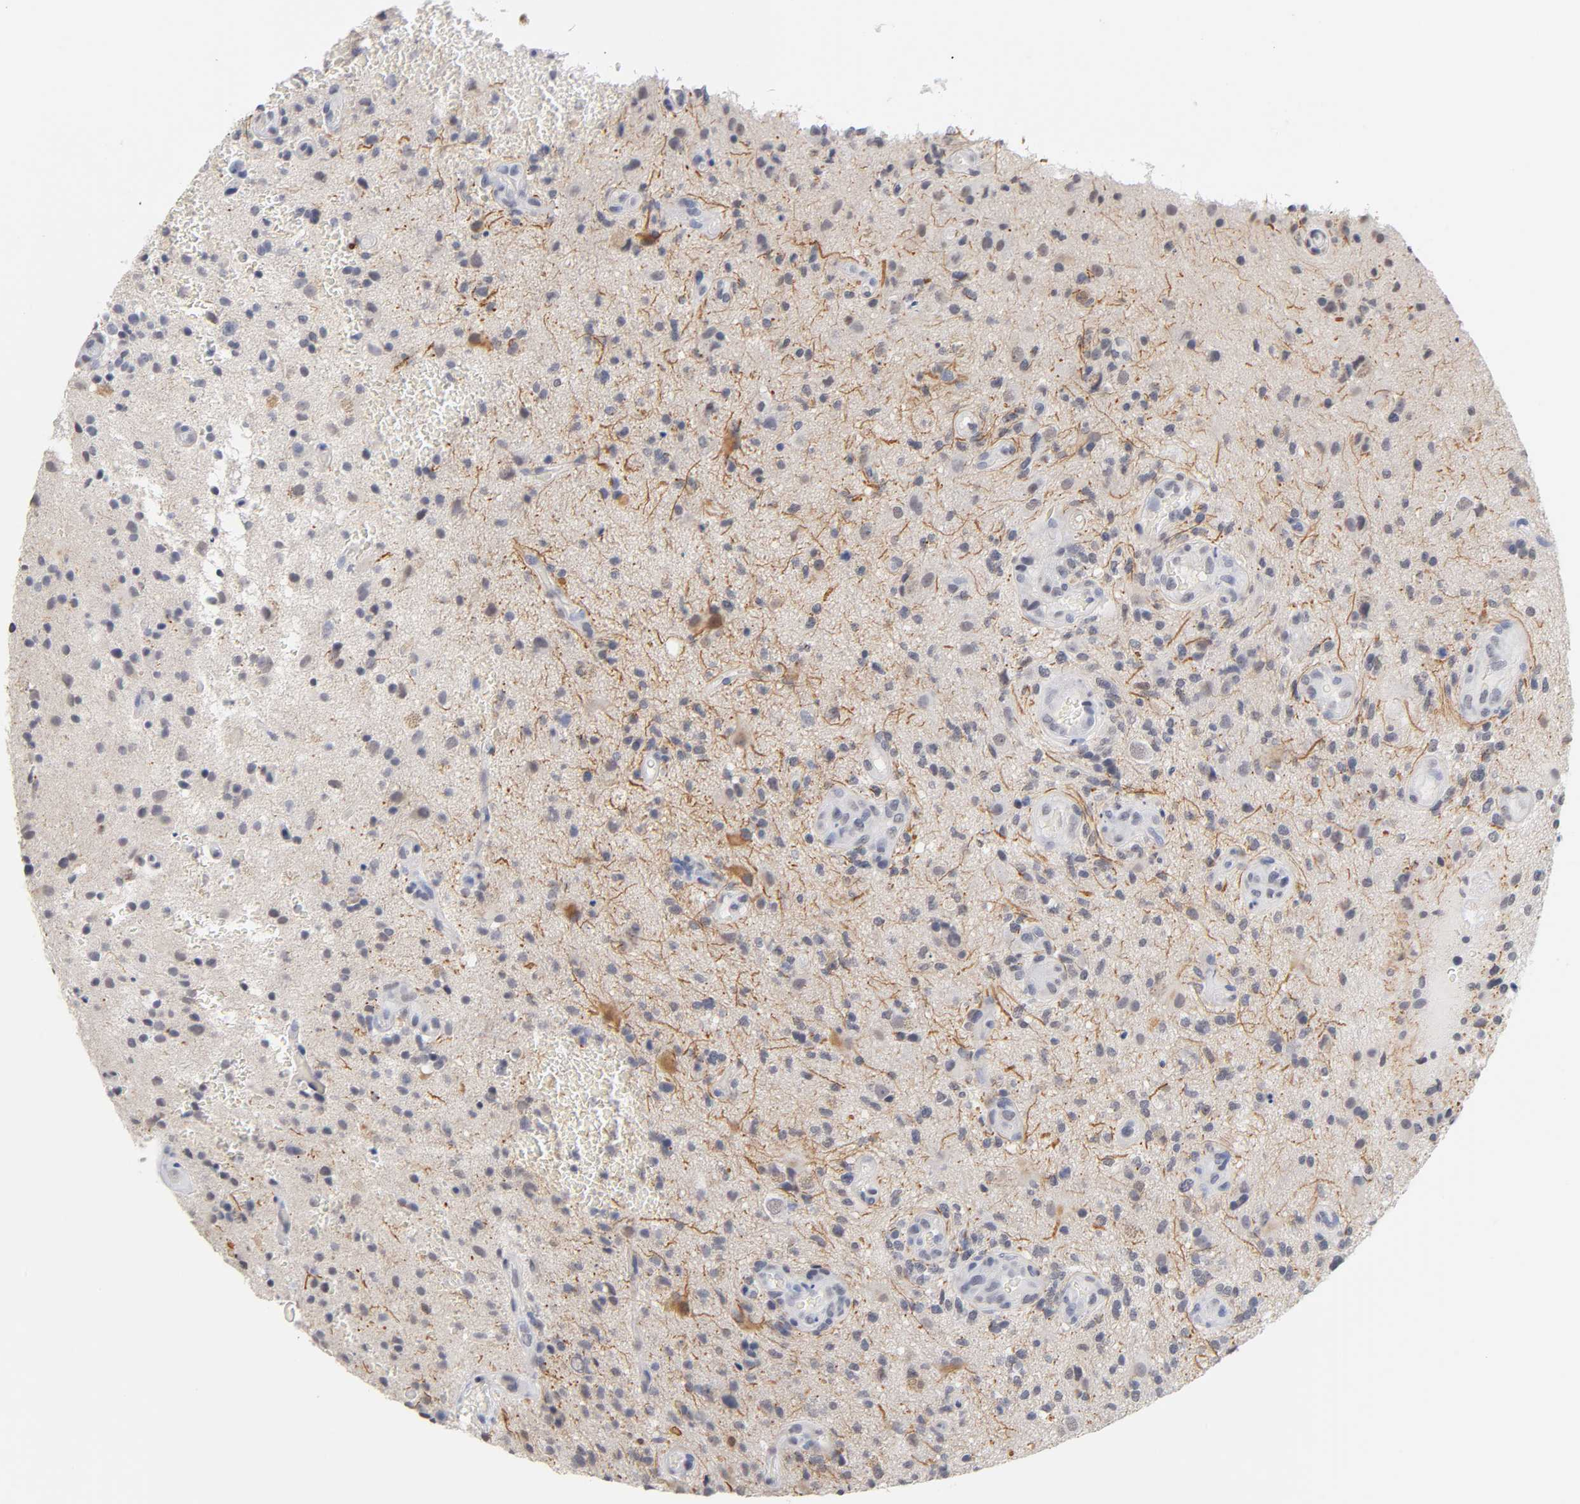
{"staining": {"intensity": "weak", "quantity": ">75%", "location": "cytoplasmic/membranous,nuclear"}, "tissue": "glioma", "cell_type": "Tumor cells", "image_type": "cancer", "snomed": [{"axis": "morphology", "description": "Normal tissue, NOS"}, {"axis": "morphology", "description": "Glioma, malignant, High grade"}, {"axis": "topography", "description": "Cerebral cortex"}], "caption": "Approximately >75% of tumor cells in human glioma show weak cytoplasmic/membranous and nuclear protein expression as visualized by brown immunohistochemical staining.", "gene": "CRABP2", "patient": {"sex": "male", "age": 75}}